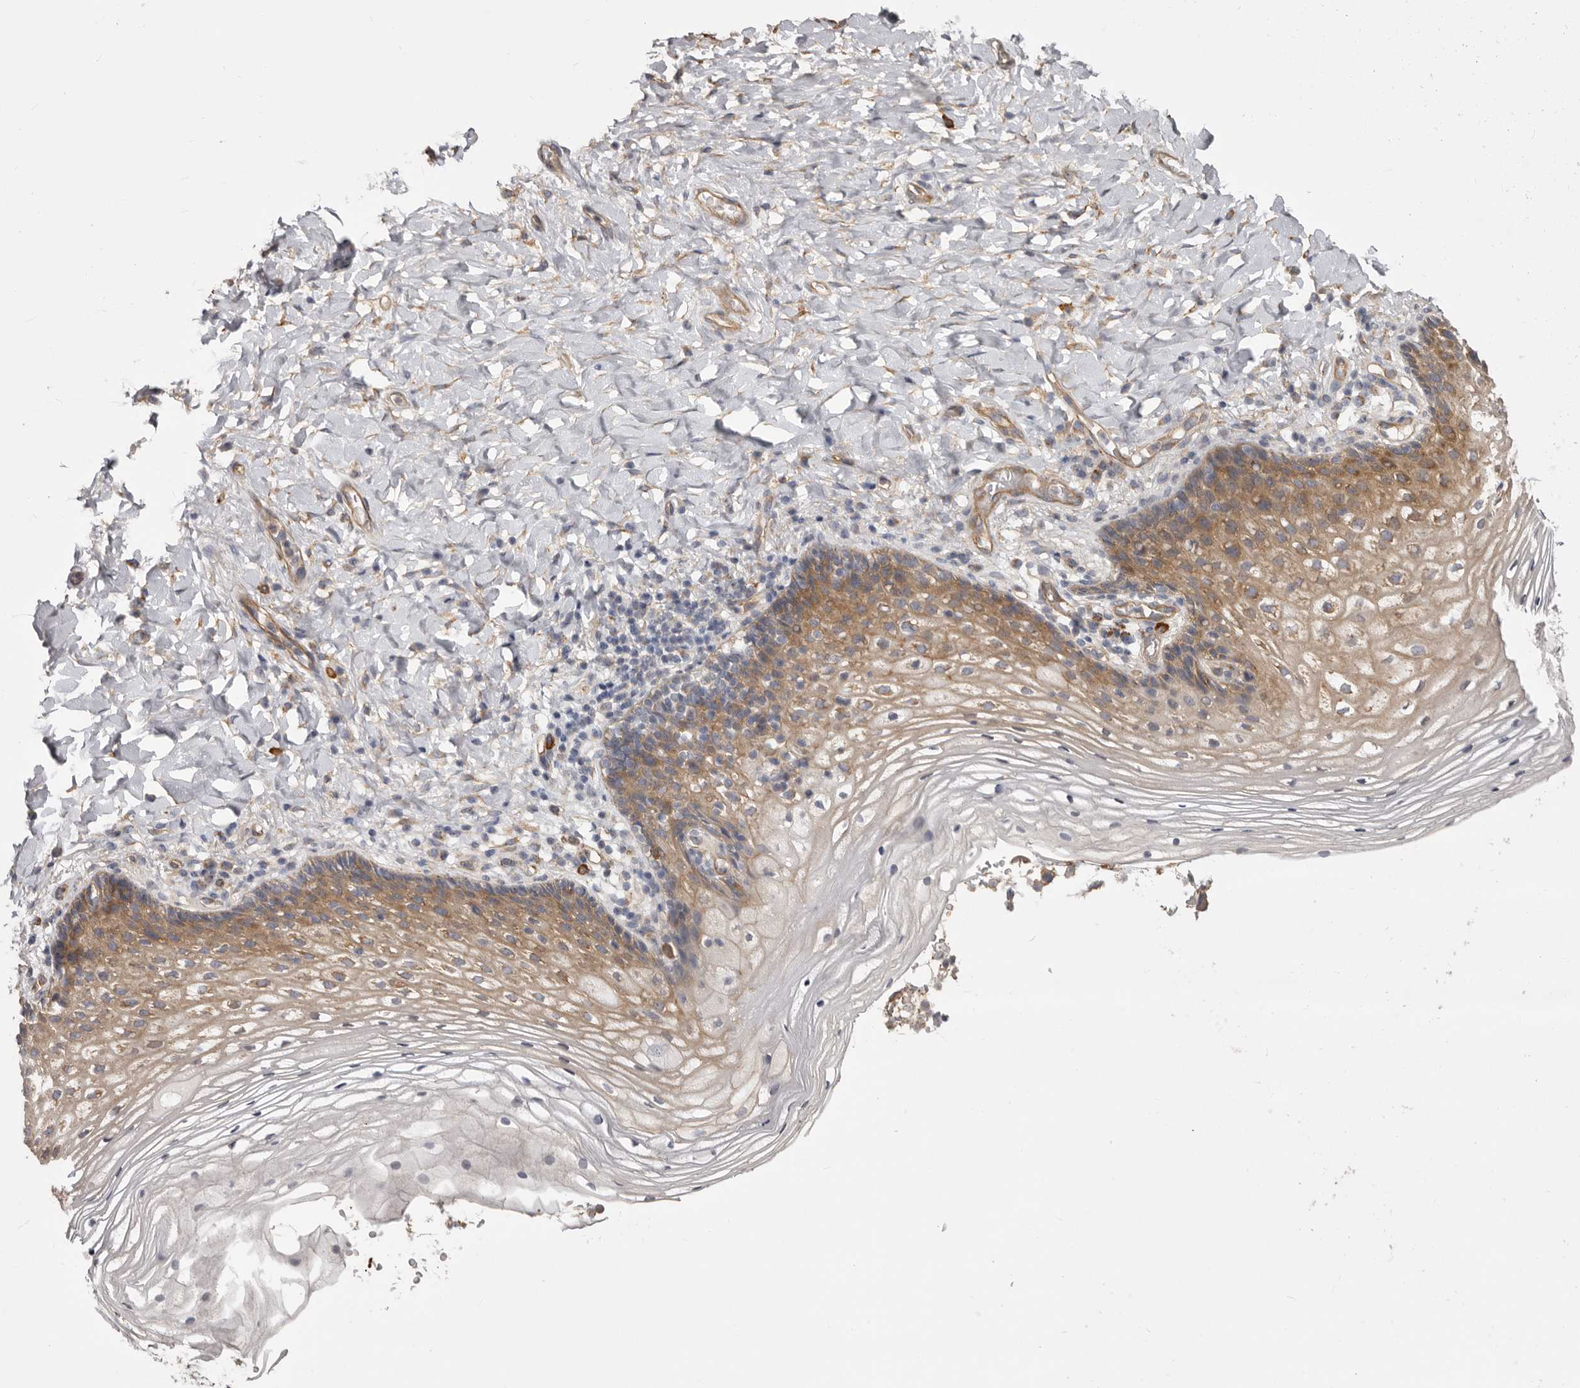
{"staining": {"intensity": "moderate", "quantity": ">75%", "location": "cytoplasmic/membranous"}, "tissue": "vagina", "cell_type": "Squamous epithelial cells", "image_type": "normal", "snomed": [{"axis": "morphology", "description": "Normal tissue, NOS"}, {"axis": "topography", "description": "Vagina"}], "caption": "Protein positivity by immunohistochemistry displays moderate cytoplasmic/membranous staining in approximately >75% of squamous epithelial cells in benign vagina.", "gene": "ENAH", "patient": {"sex": "female", "age": 60}}